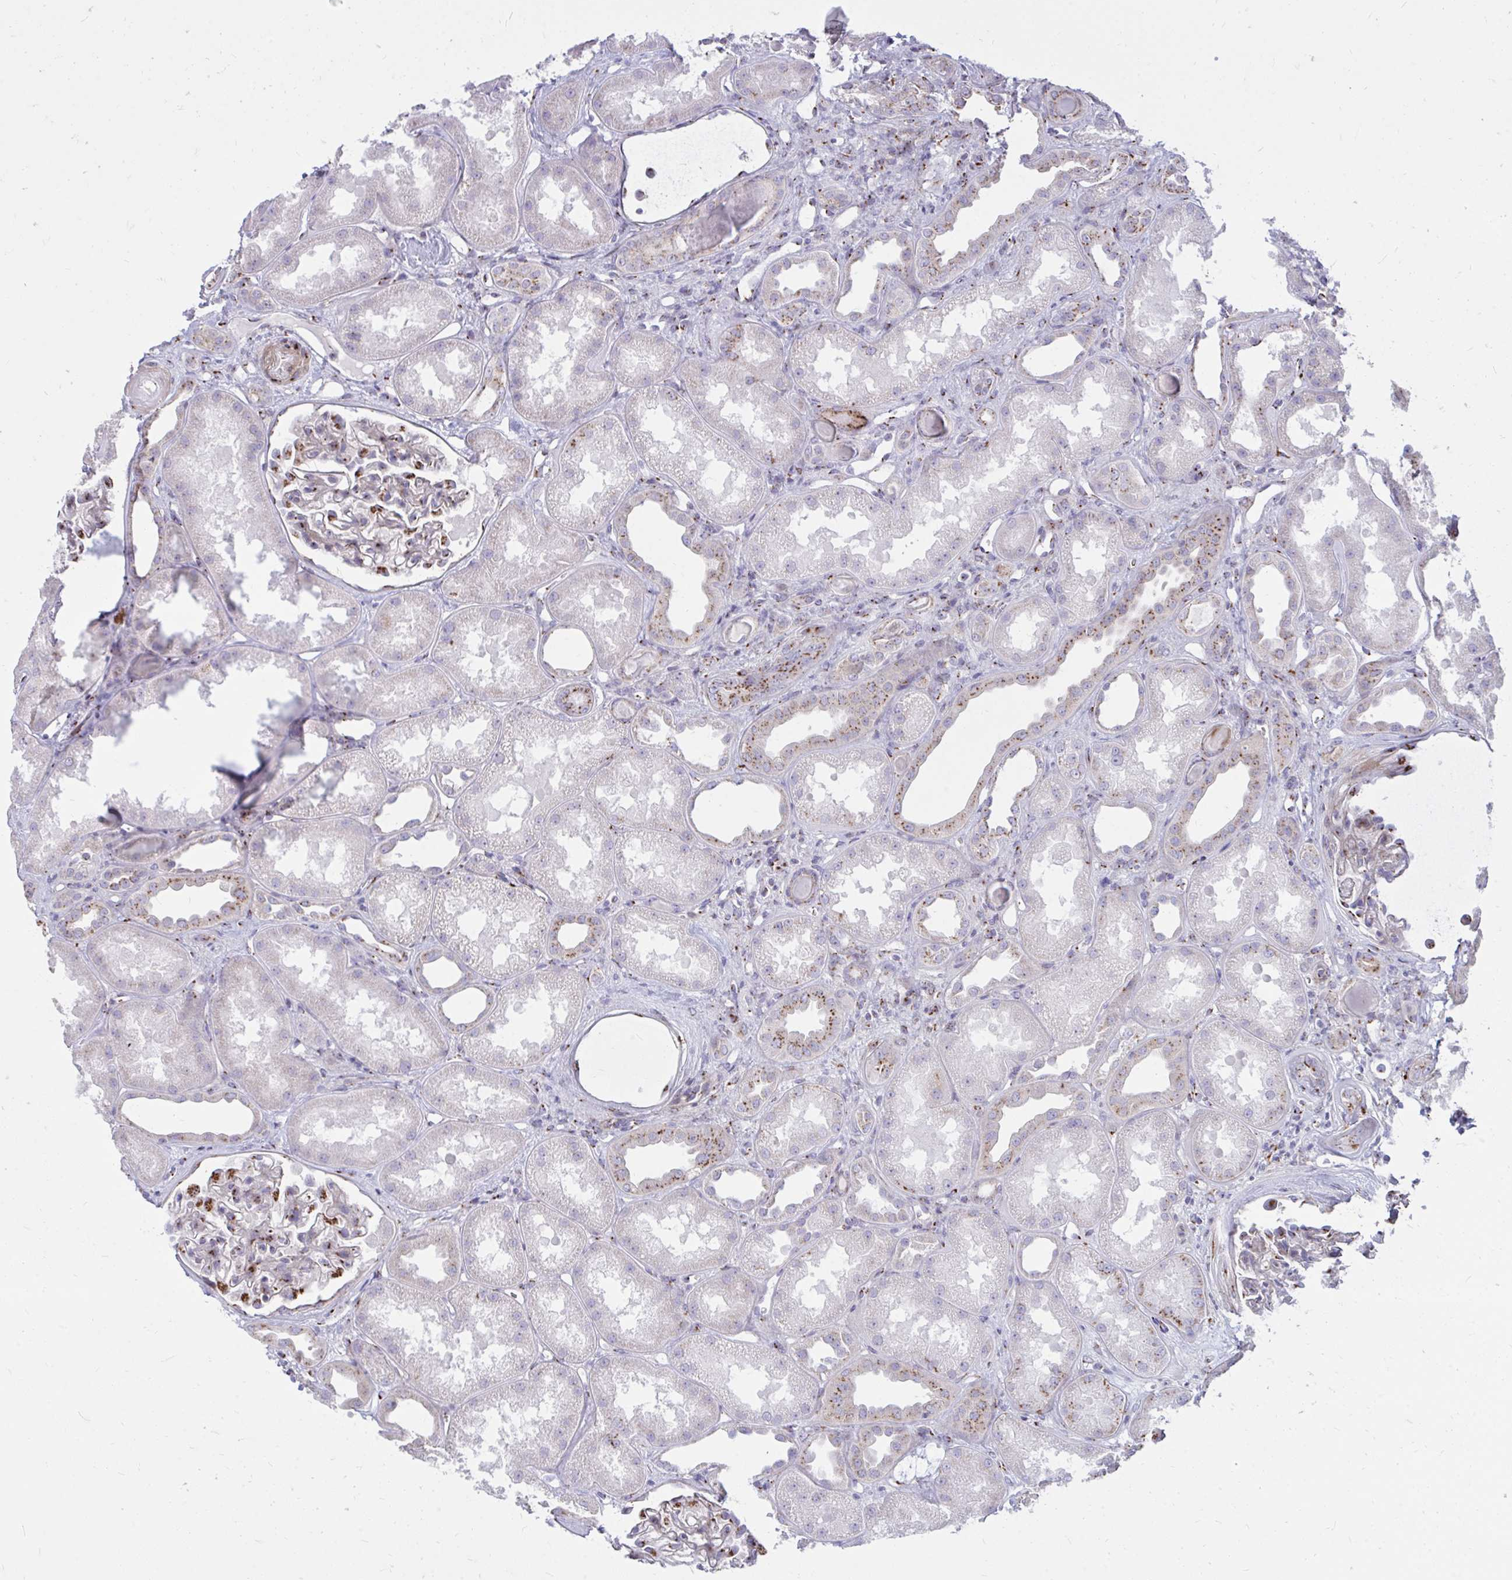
{"staining": {"intensity": "strong", "quantity": "<25%", "location": "cytoplasmic/membranous"}, "tissue": "kidney", "cell_type": "Cells in glomeruli", "image_type": "normal", "snomed": [{"axis": "morphology", "description": "Normal tissue, NOS"}, {"axis": "topography", "description": "Kidney"}], "caption": "Immunohistochemistry (IHC) (DAB (3,3'-diaminobenzidine)) staining of normal human kidney shows strong cytoplasmic/membranous protein expression in about <25% of cells in glomeruli.", "gene": "RAB6A", "patient": {"sex": "male", "age": 61}}